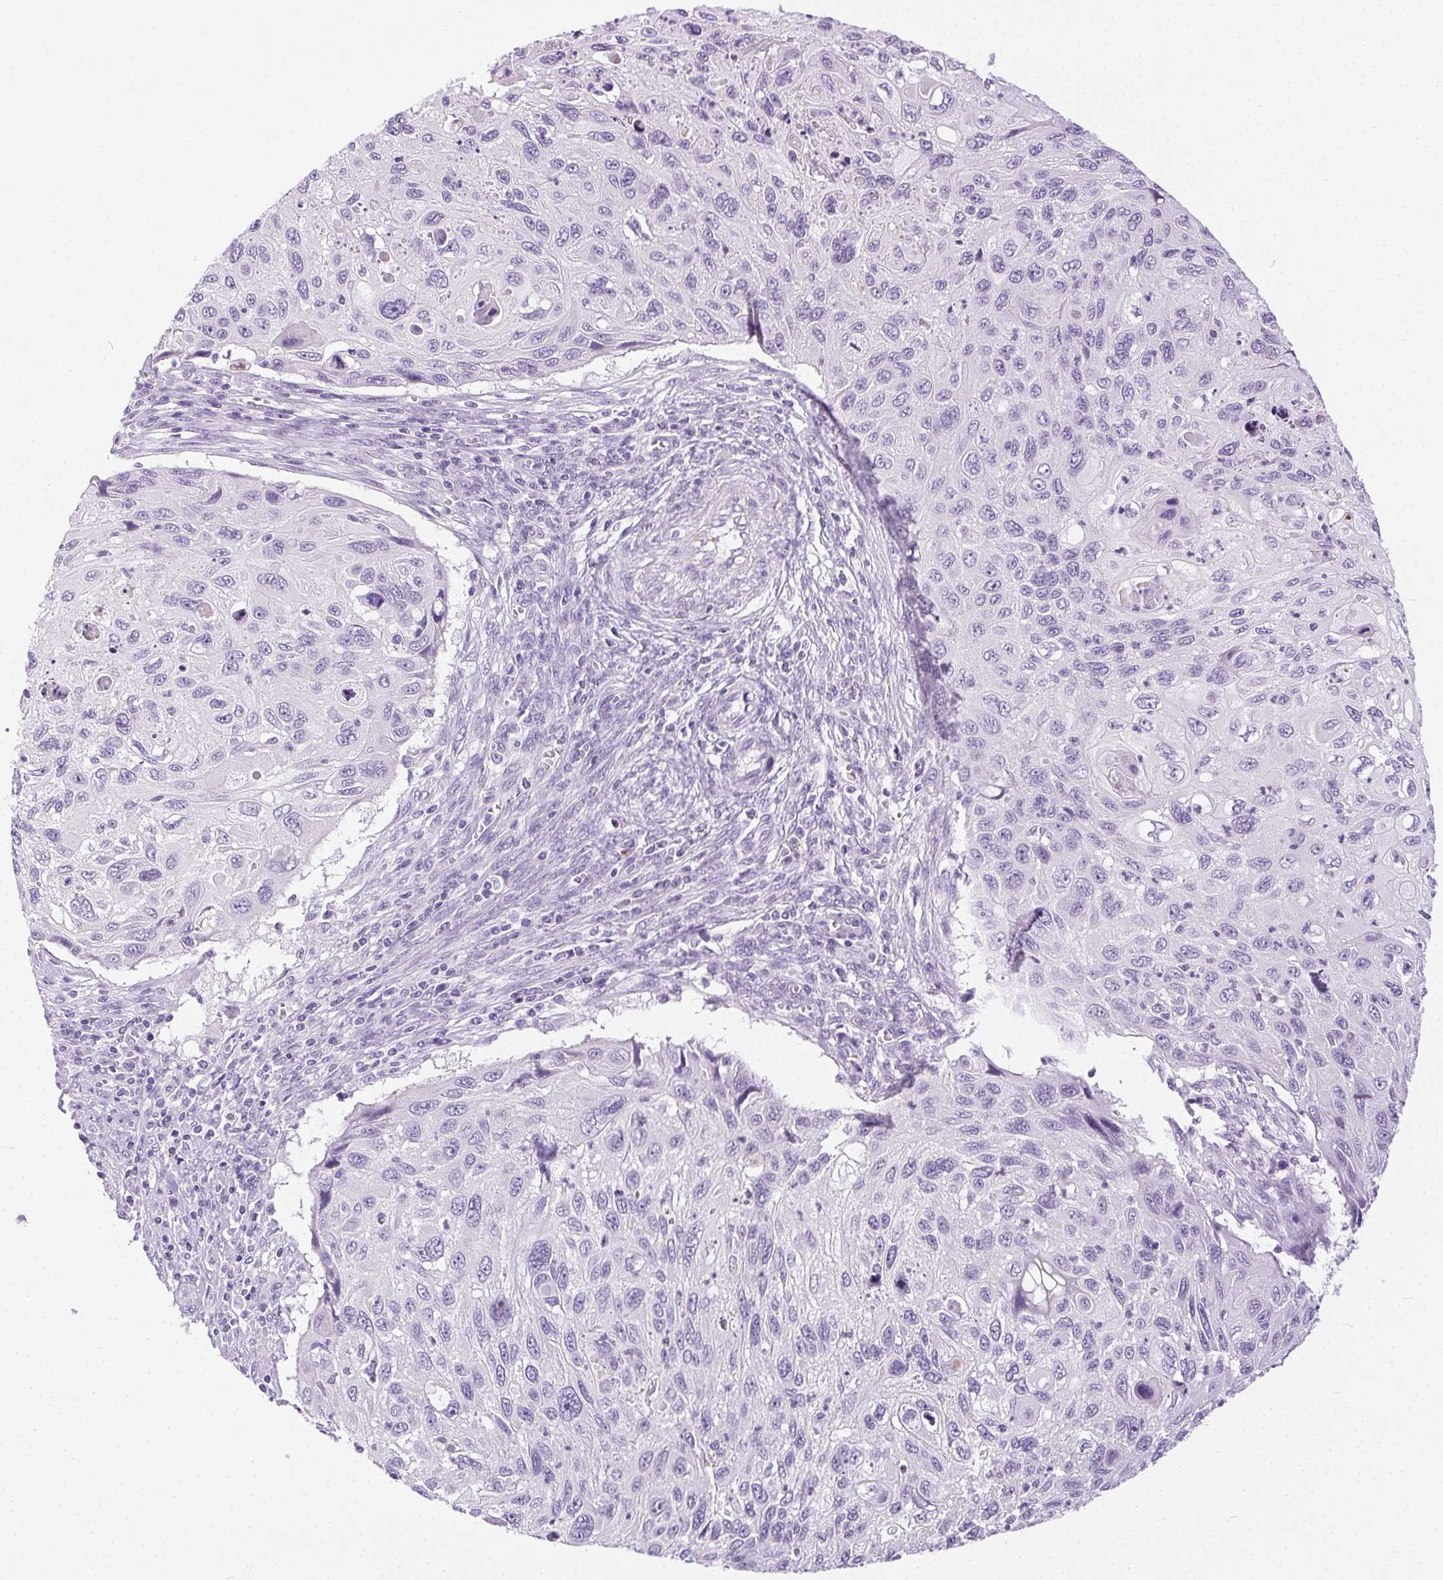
{"staining": {"intensity": "negative", "quantity": "none", "location": "none"}, "tissue": "cervical cancer", "cell_type": "Tumor cells", "image_type": "cancer", "snomed": [{"axis": "morphology", "description": "Squamous cell carcinoma, NOS"}, {"axis": "topography", "description": "Cervix"}], "caption": "This is a image of immunohistochemistry (IHC) staining of cervical squamous cell carcinoma, which shows no expression in tumor cells.", "gene": "C20orf85", "patient": {"sex": "female", "age": 70}}